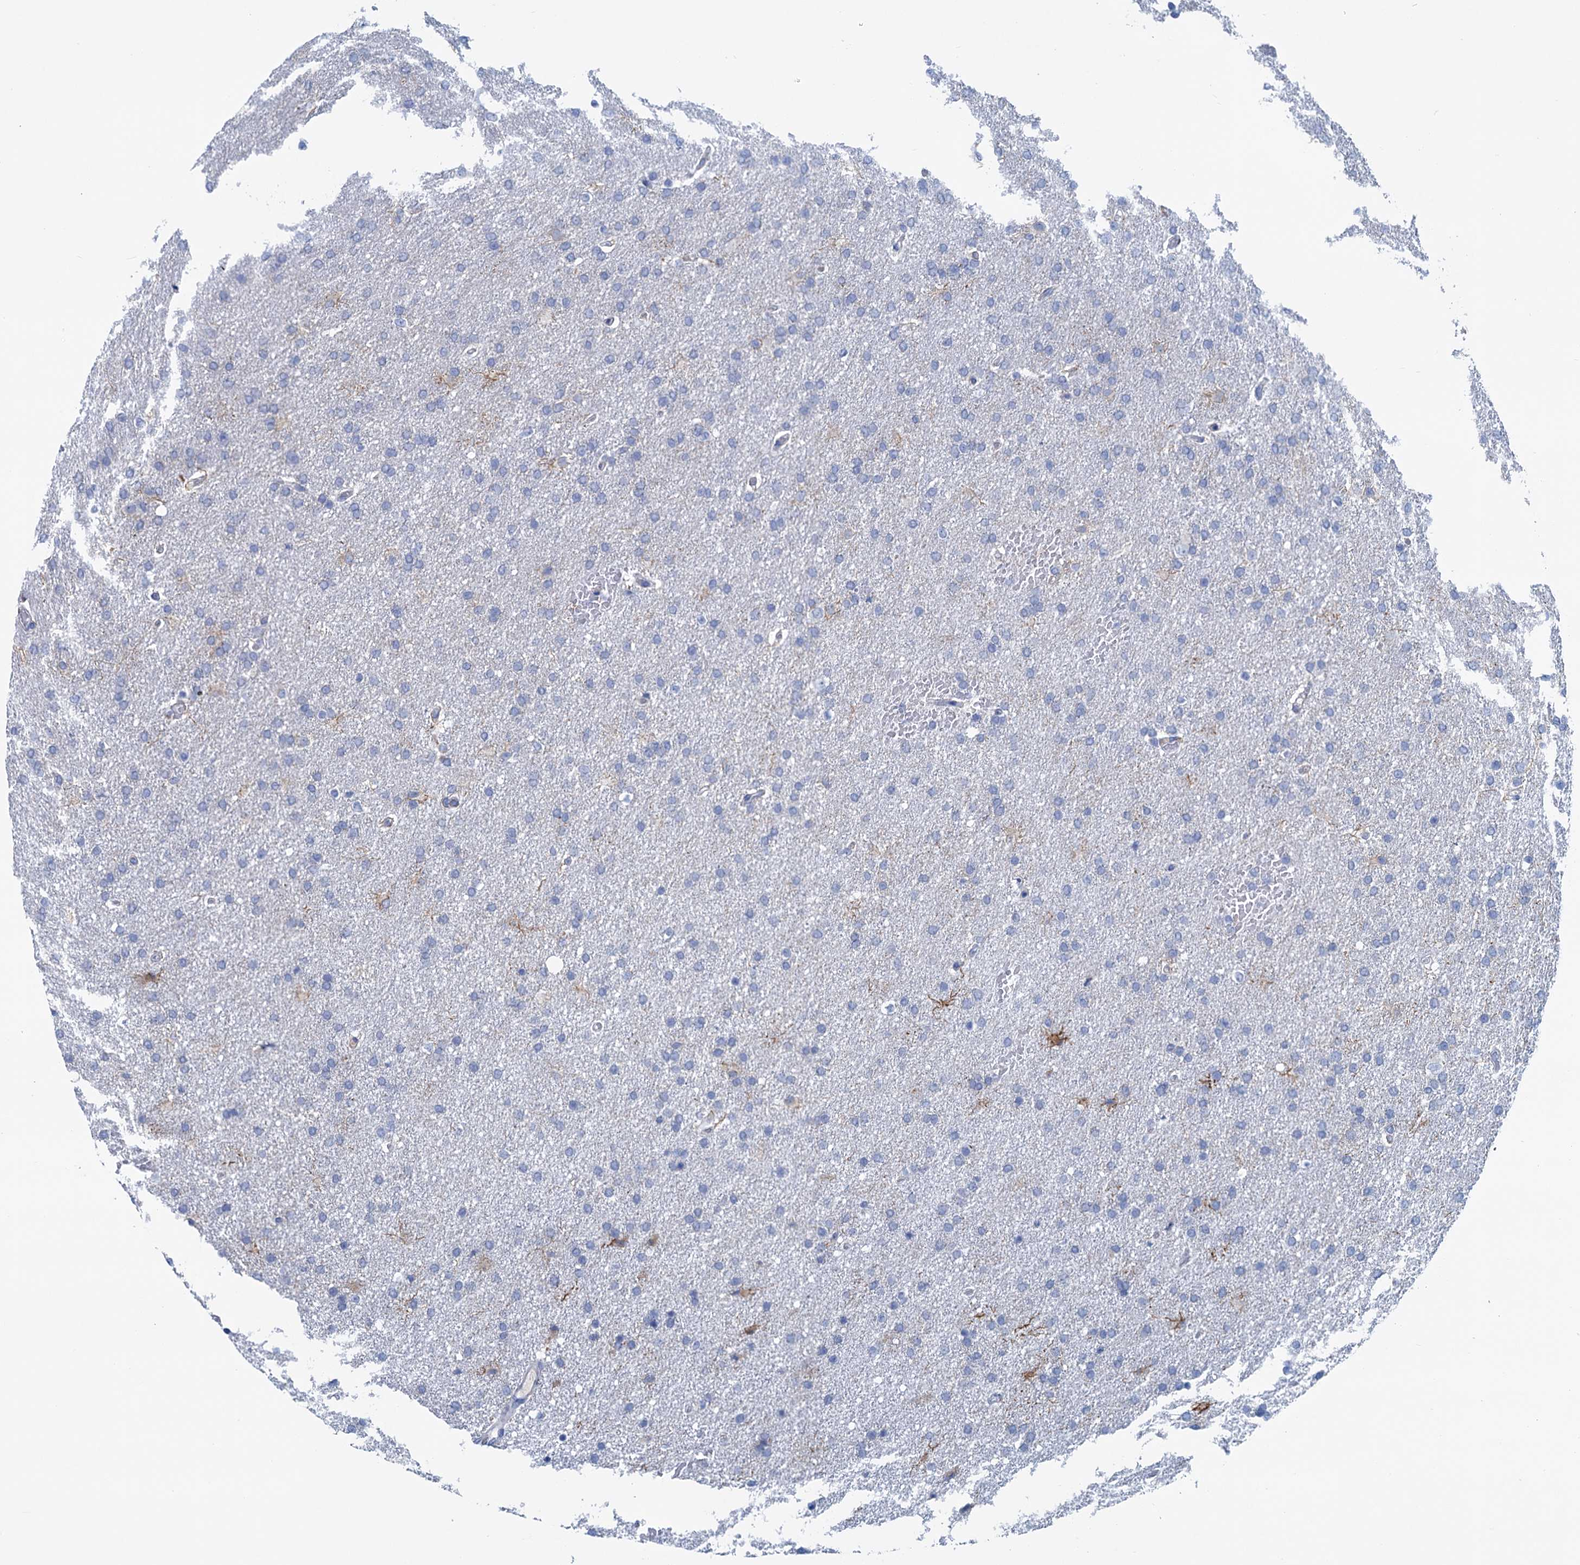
{"staining": {"intensity": "negative", "quantity": "none", "location": "none"}, "tissue": "glioma", "cell_type": "Tumor cells", "image_type": "cancer", "snomed": [{"axis": "morphology", "description": "Glioma, malignant, High grade"}, {"axis": "topography", "description": "Brain"}], "caption": "The micrograph demonstrates no significant positivity in tumor cells of glioma.", "gene": "MYOZ3", "patient": {"sex": "male", "age": 72}}